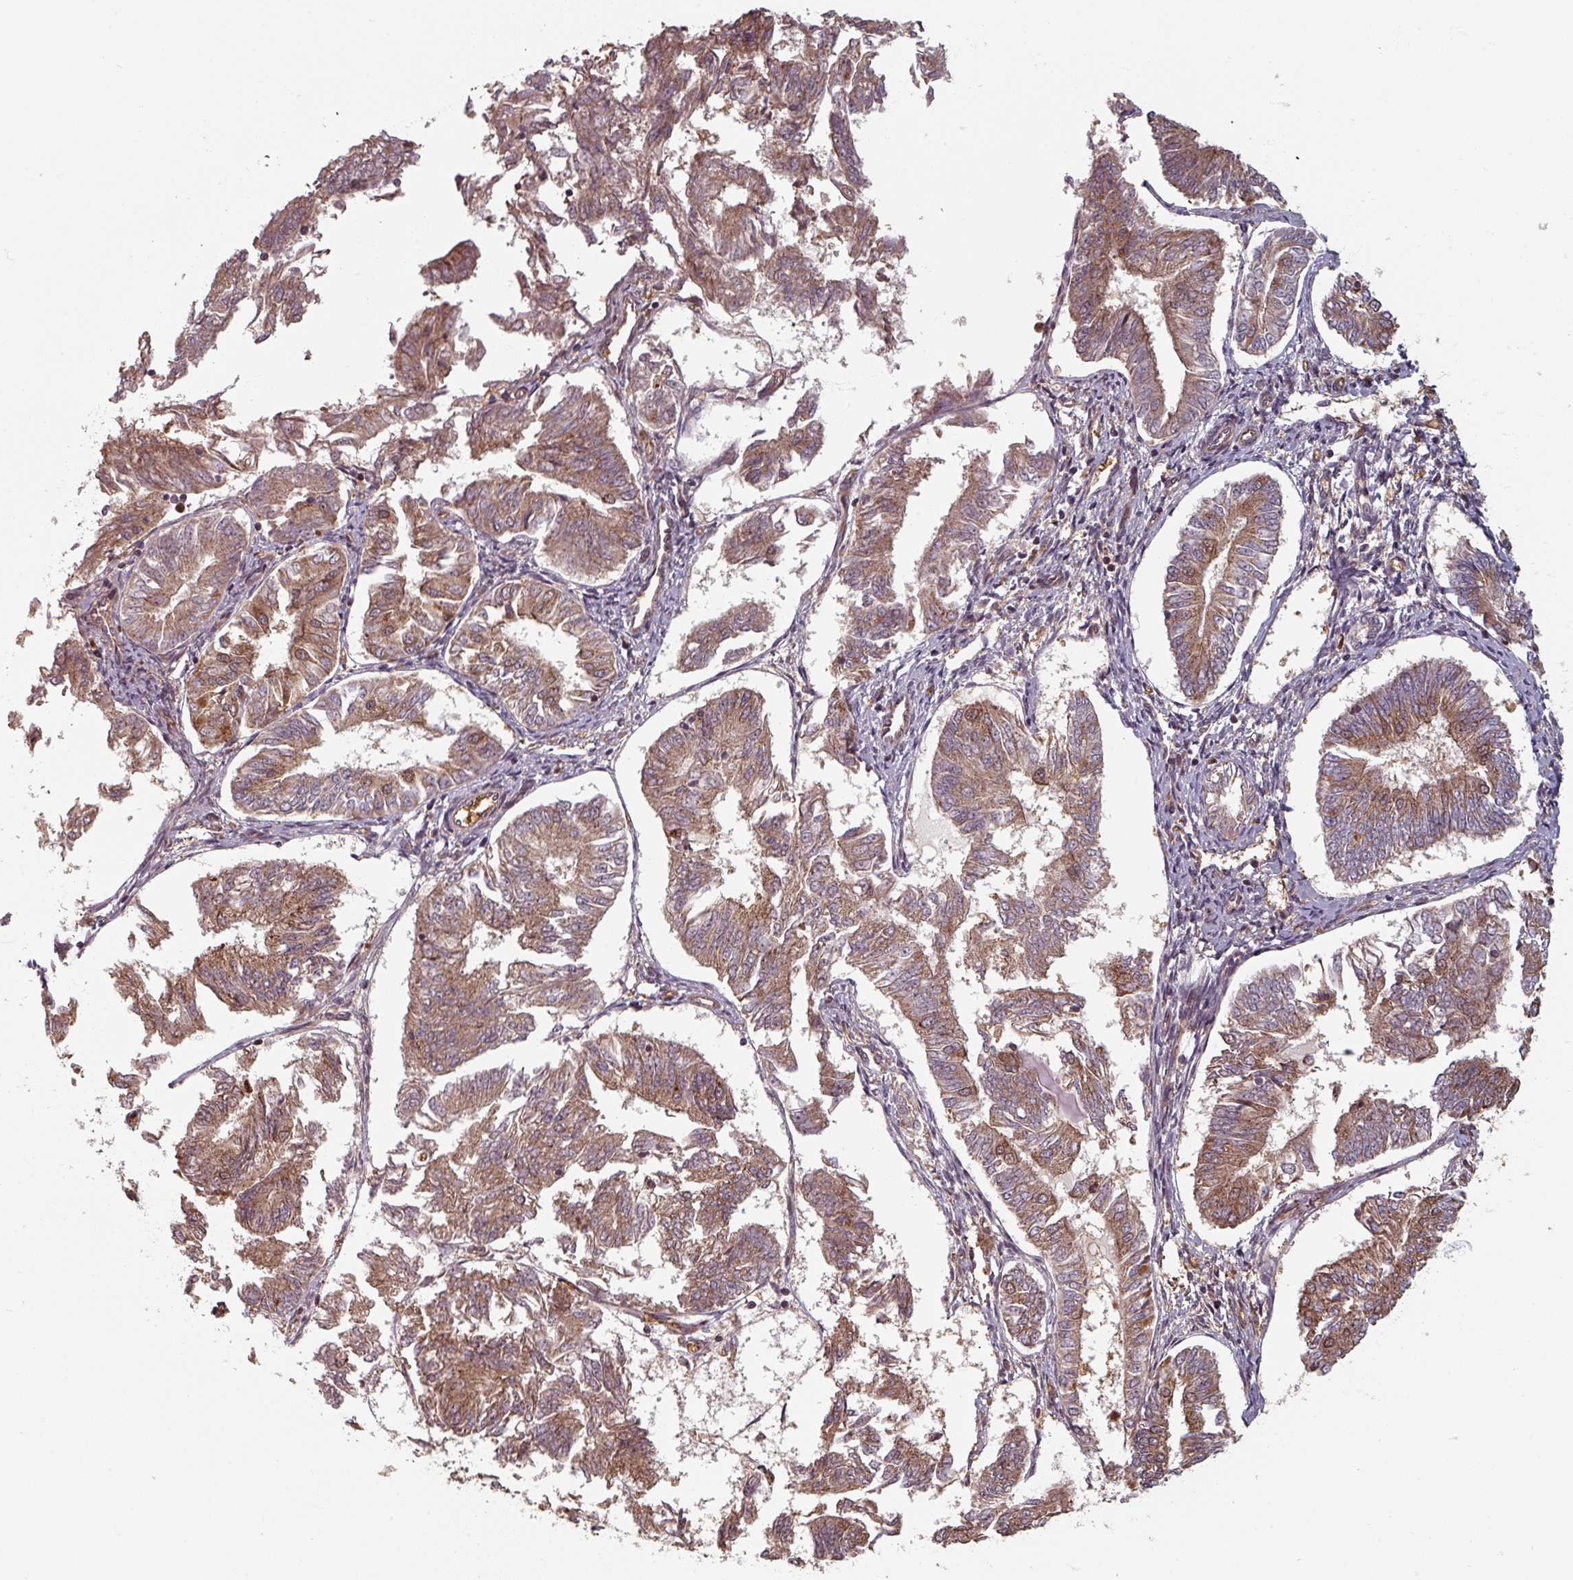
{"staining": {"intensity": "moderate", "quantity": ">75%", "location": "cytoplasmic/membranous"}, "tissue": "endometrial cancer", "cell_type": "Tumor cells", "image_type": "cancer", "snomed": [{"axis": "morphology", "description": "Adenocarcinoma, NOS"}, {"axis": "topography", "description": "Endometrium"}], "caption": "This photomicrograph reveals immunohistochemistry (IHC) staining of human endometrial adenocarcinoma, with medium moderate cytoplasmic/membranous positivity in approximately >75% of tumor cells.", "gene": "EID1", "patient": {"sex": "female", "age": 58}}